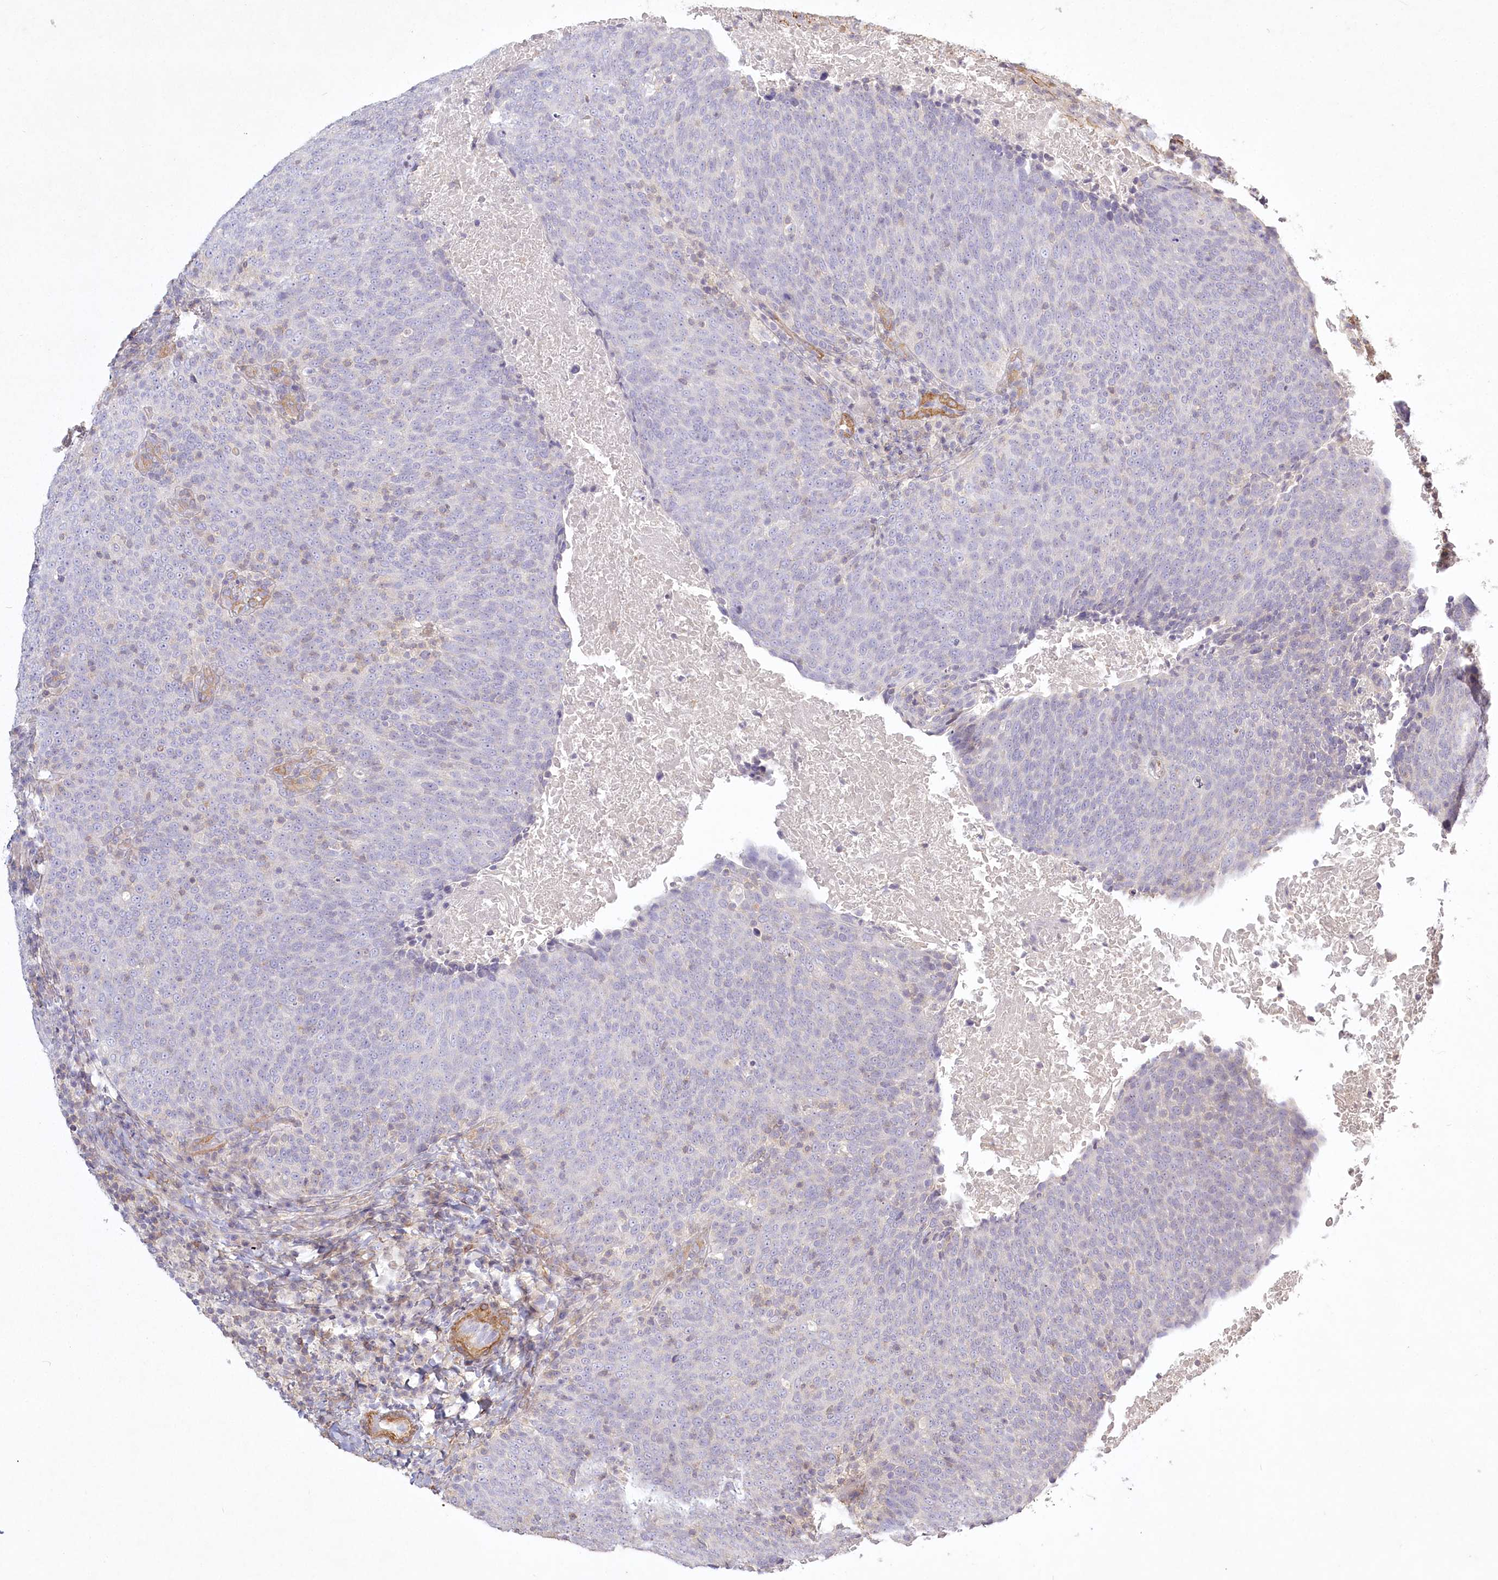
{"staining": {"intensity": "negative", "quantity": "none", "location": "none"}, "tissue": "head and neck cancer", "cell_type": "Tumor cells", "image_type": "cancer", "snomed": [{"axis": "morphology", "description": "Squamous cell carcinoma, NOS"}, {"axis": "morphology", "description": "Squamous cell carcinoma, metastatic, NOS"}, {"axis": "topography", "description": "Lymph node"}, {"axis": "topography", "description": "Head-Neck"}], "caption": "A high-resolution micrograph shows immunohistochemistry (IHC) staining of head and neck cancer, which reveals no significant positivity in tumor cells.", "gene": "INPP4B", "patient": {"sex": "male", "age": 62}}